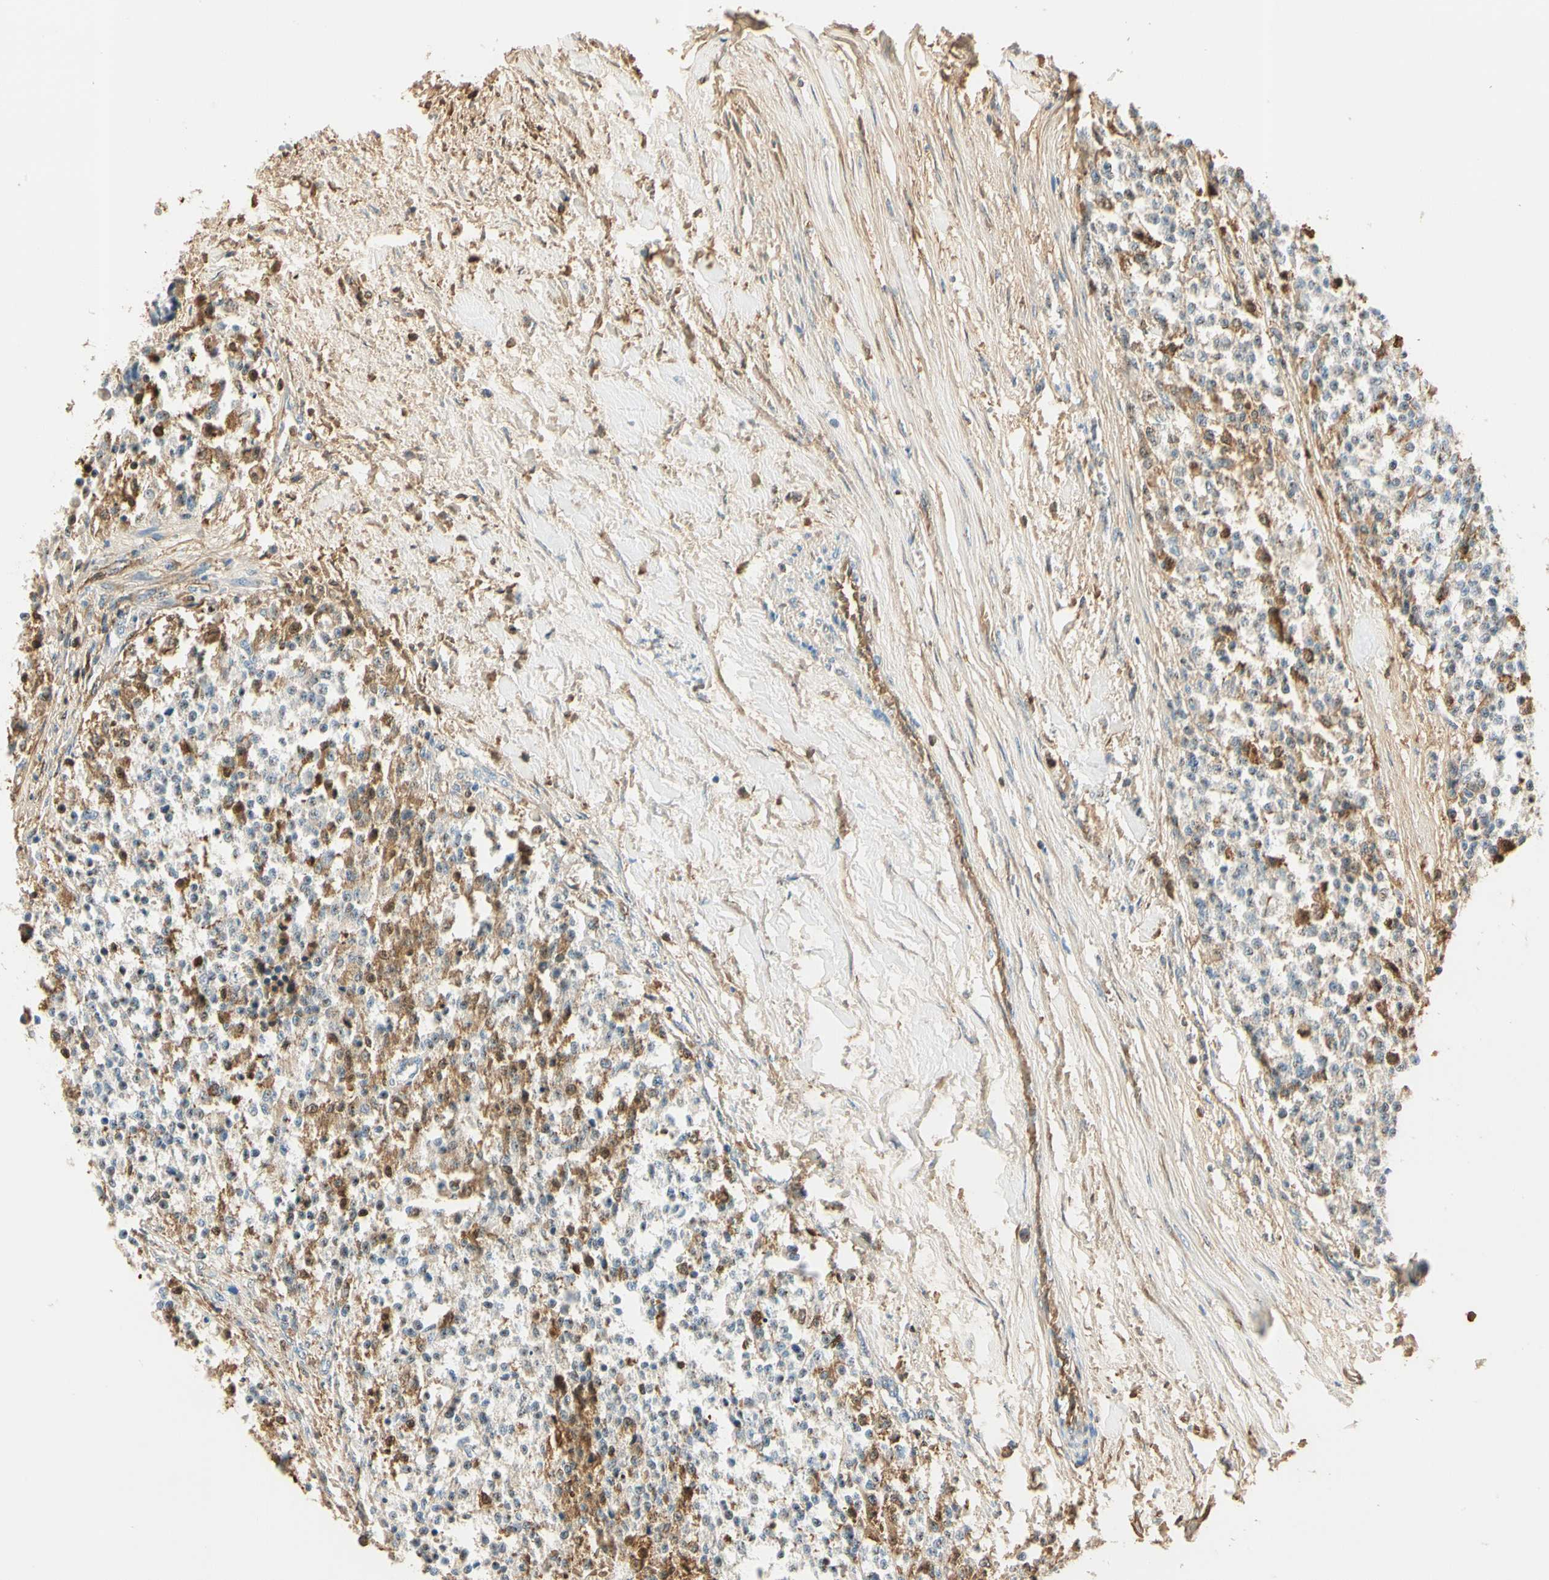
{"staining": {"intensity": "moderate", "quantity": "25%-75%", "location": "cytoplasmic/membranous"}, "tissue": "testis cancer", "cell_type": "Tumor cells", "image_type": "cancer", "snomed": [{"axis": "morphology", "description": "Seminoma, NOS"}, {"axis": "topography", "description": "Testis"}], "caption": "Testis cancer (seminoma) stained for a protein (brown) reveals moderate cytoplasmic/membranous positive staining in approximately 25%-75% of tumor cells.", "gene": "LAMB3", "patient": {"sex": "male", "age": 59}}